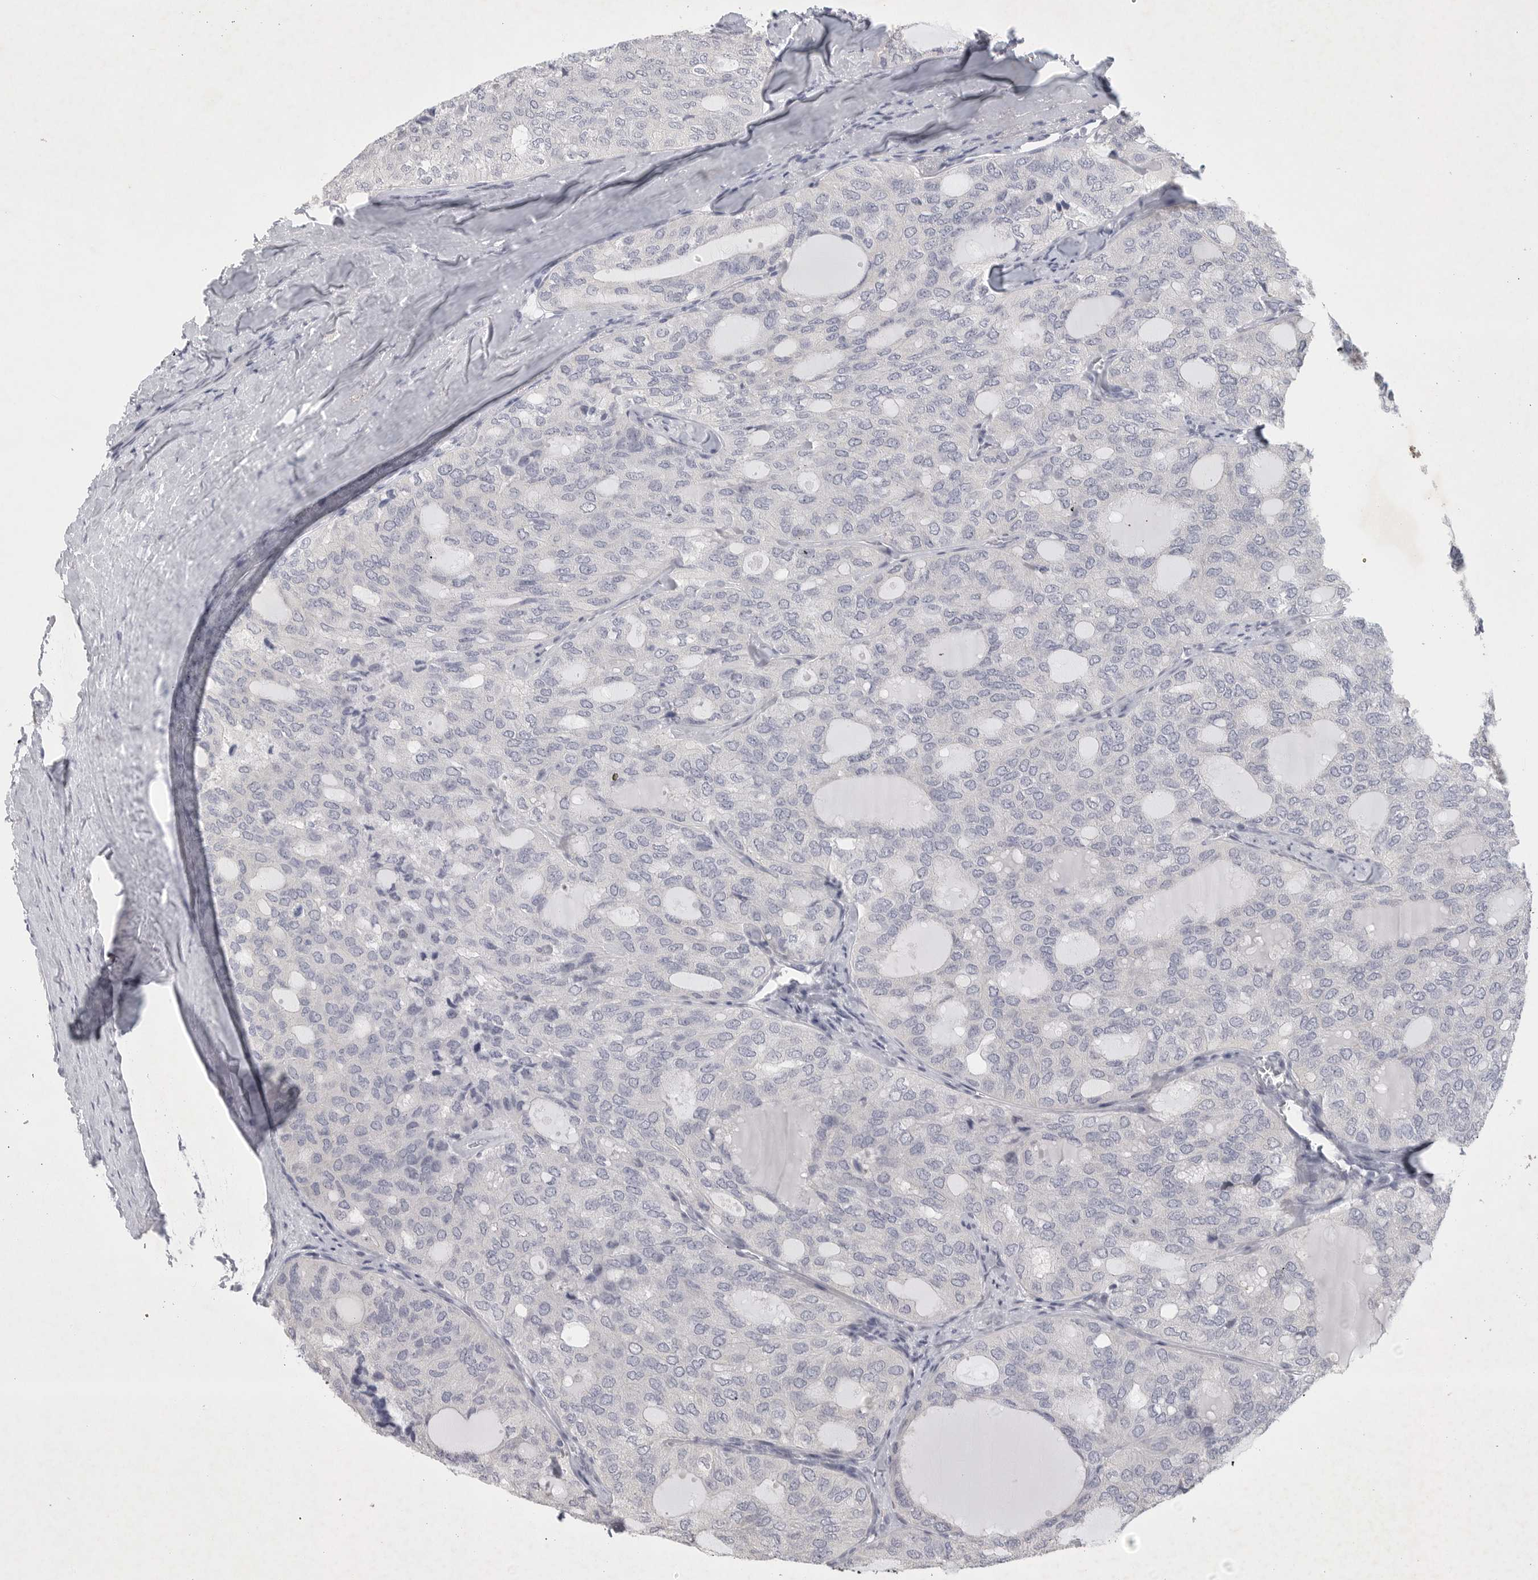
{"staining": {"intensity": "negative", "quantity": "none", "location": "none"}, "tissue": "thyroid cancer", "cell_type": "Tumor cells", "image_type": "cancer", "snomed": [{"axis": "morphology", "description": "Follicular adenoma carcinoma, NOS"}, {"axis": "topography", "description": "Thyroid gland"}], "caption": "Histopathology image shows no protein staining in tumor cells of thyroid cancer tissue.", "gene": "TNR", "patient": {"sex": "male", "age": 75}}